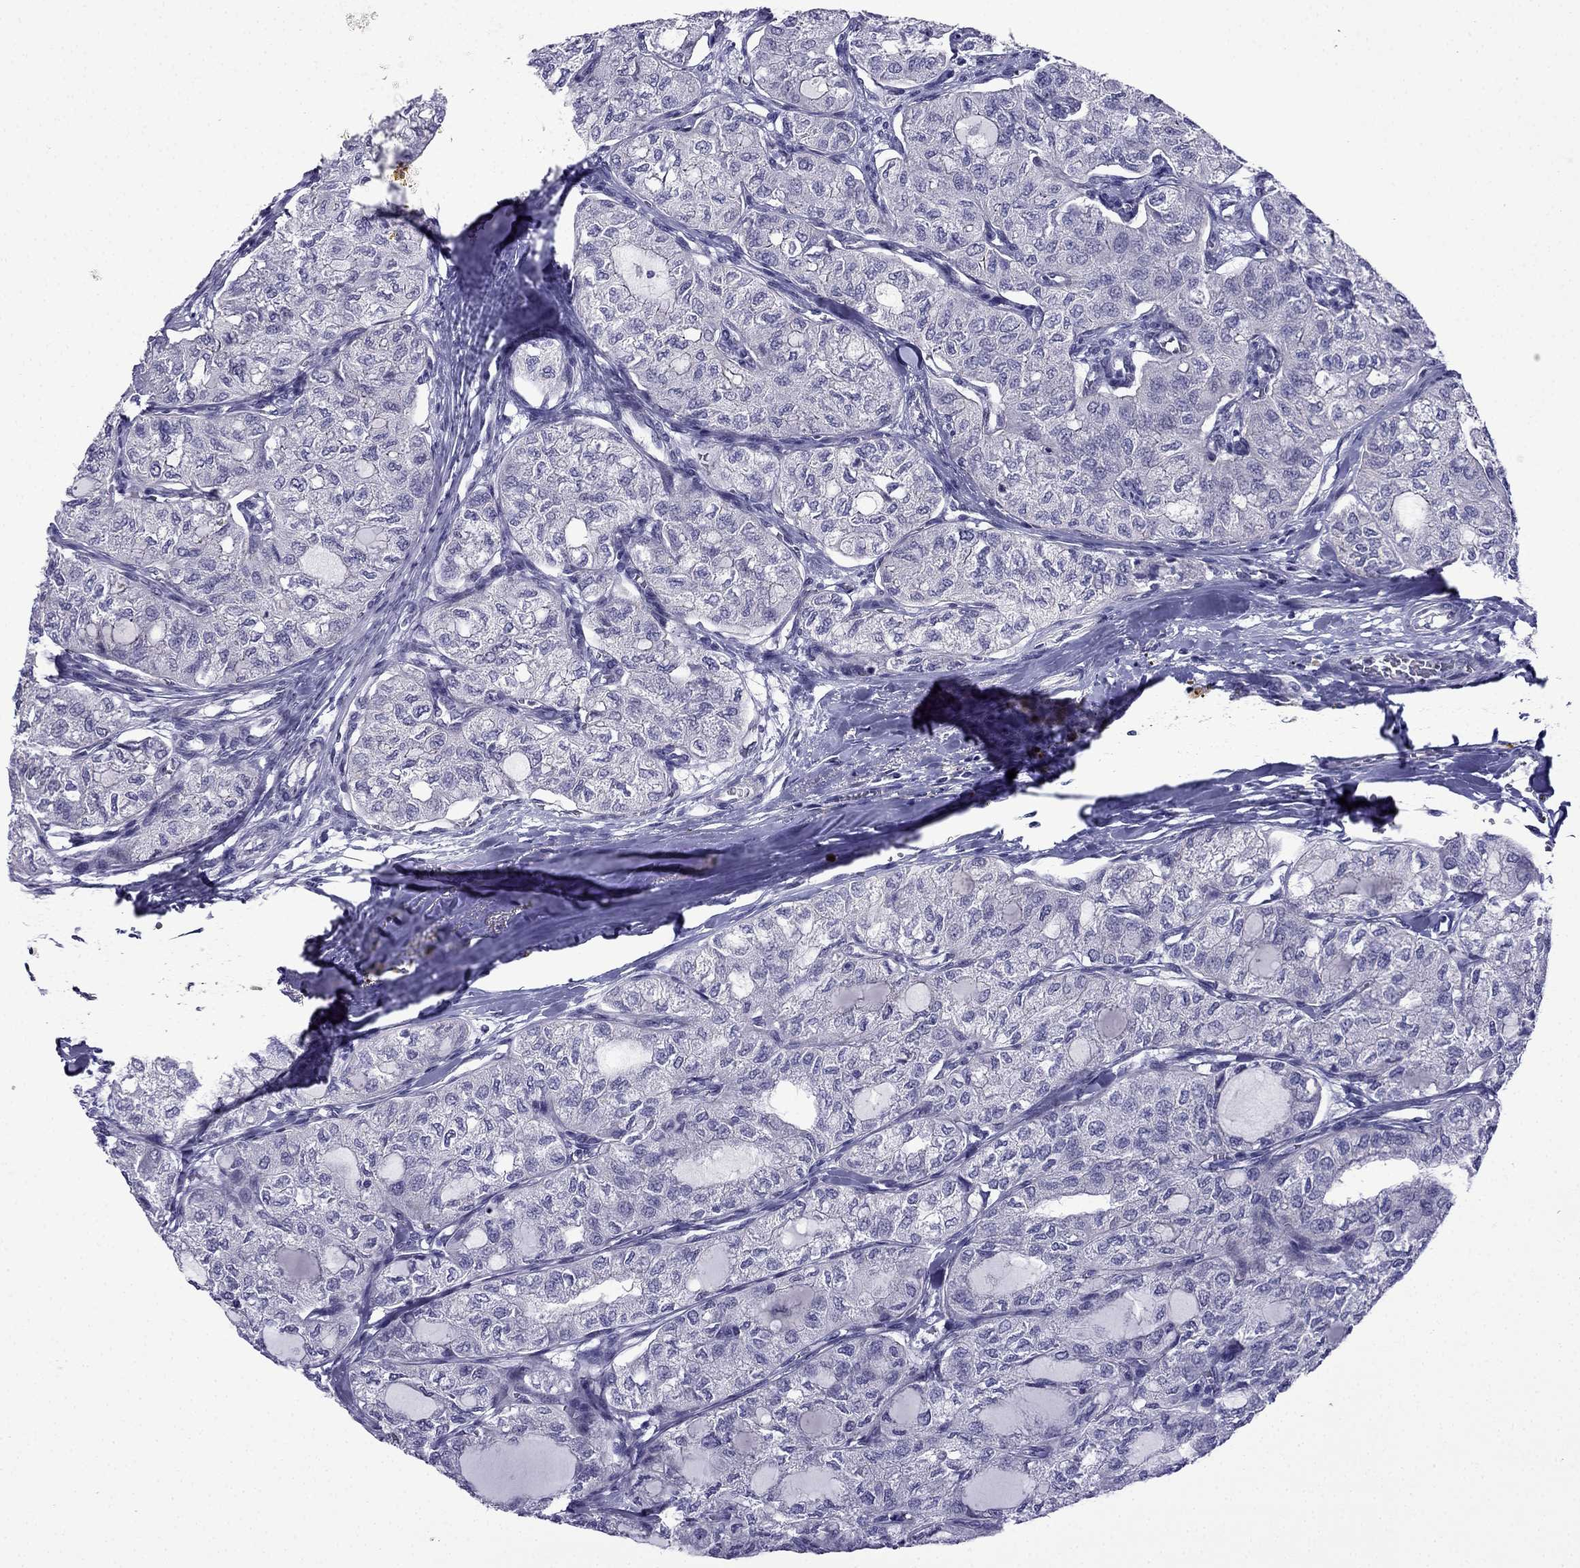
{"staining": {"intensity": "negative", "quantity": "none", "location": "none"}, "tissue": "thyroid cancer", "cell_type": "Tumor cells", "image_type": "cancer", "snomed": [{"axis": "morphology", "description": "Follicular adenoma carcinoma, NOS"}, {"axis": "topography", "description": "Thyroid gland"}], "caption": "IHC image of human follicular adenoma carcinoma (thyroid) stained for a protein (brown), which demonstrates no positivity in tumor cells.", "gene": "POM121L12", "patient": {"sex": "male", "age": 75}}